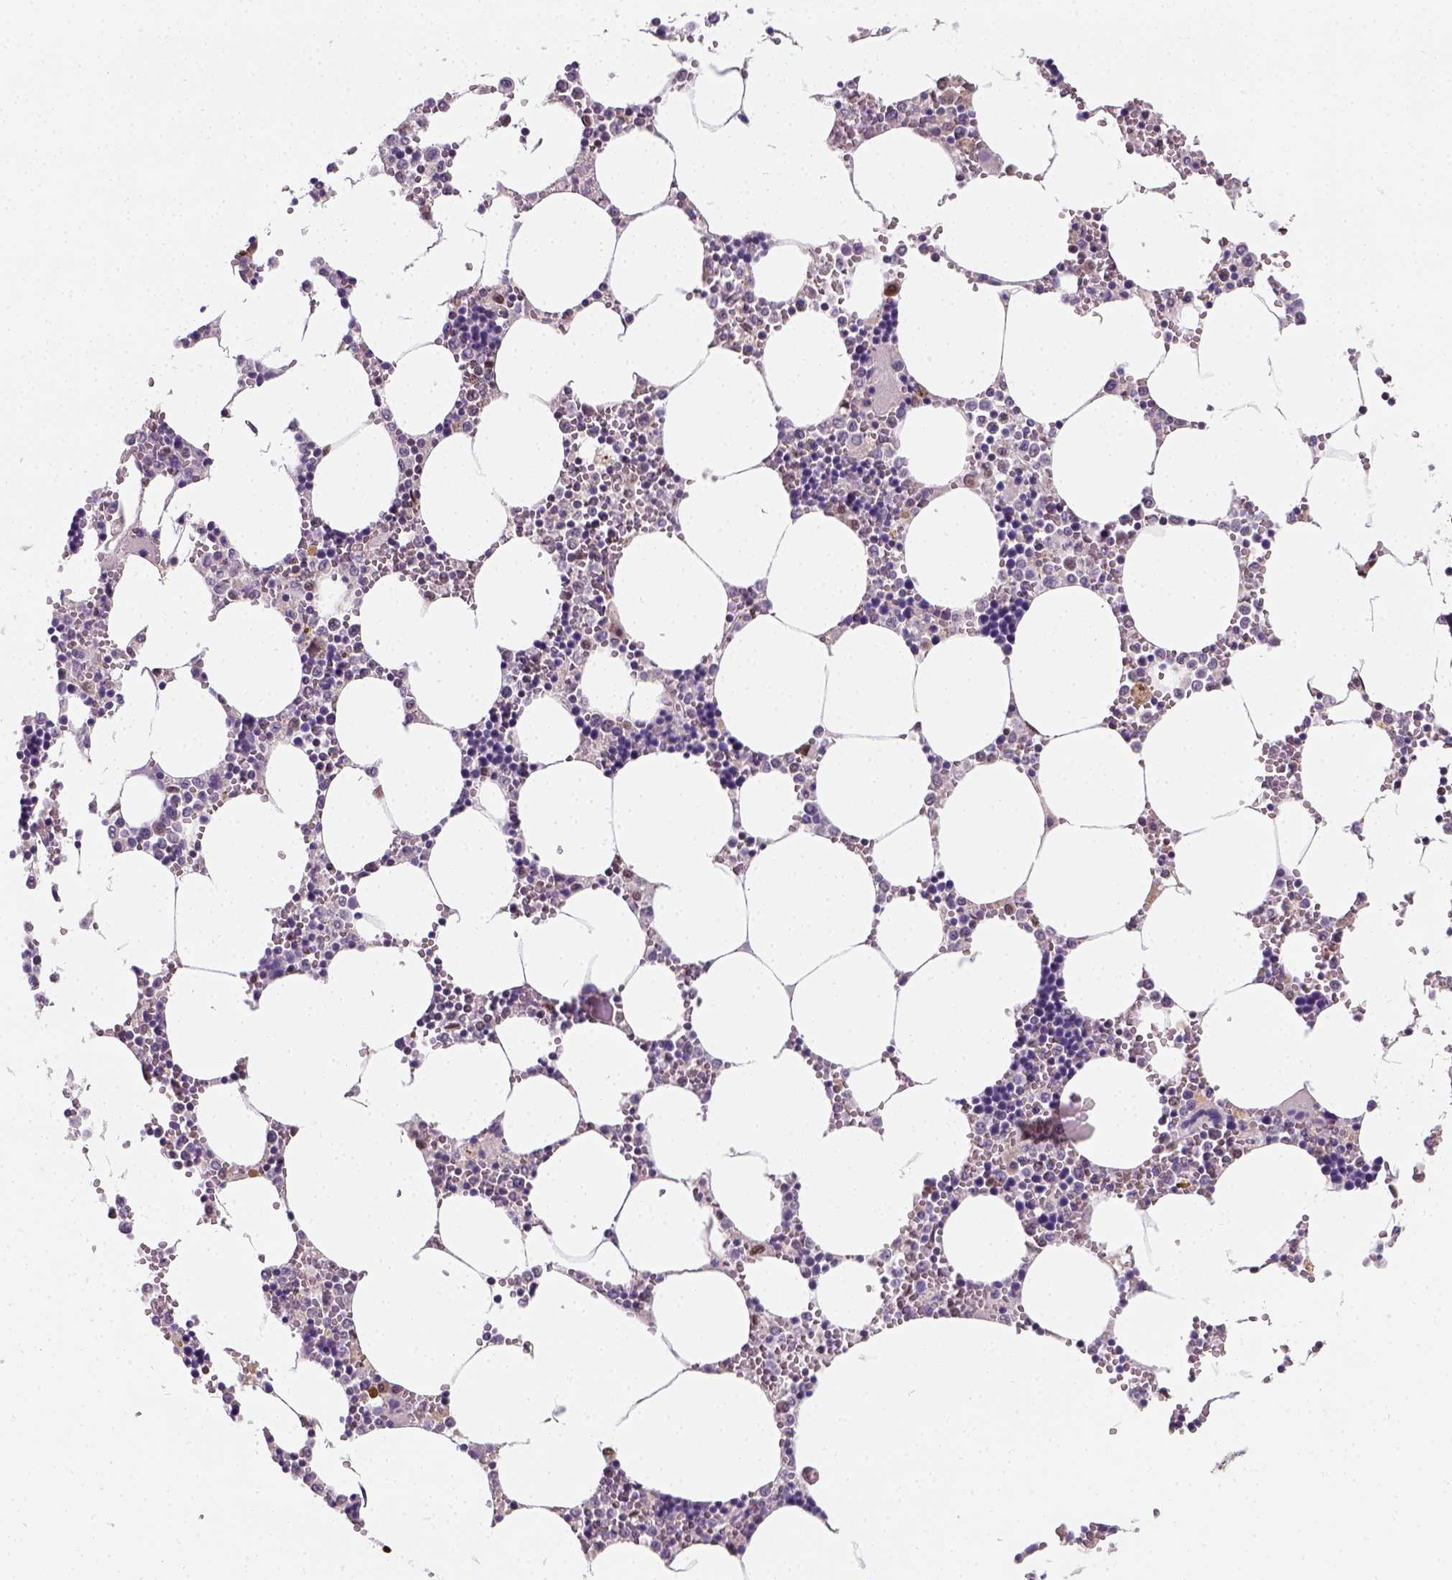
{"staining": {"intensity": "moderate", "quantity": "<25%", "location": "nuclear"}, "tissue": "bone marrow", "cell_type": "Hematopoietic cells", "image_type": "normal", "snomed": [{"axis": "morphology", "description": "Normal tissue, NOS"}, {"axis": "topography", "description": "Bone marrow"}], "caption": "Human bone marrow stained for a protein (brown) reveals moderate nuclear positive staining in approximately <25% of hematopoietic cells.", "gene": "C1orf112", "patient": {"sex": "male", "age": 54}}